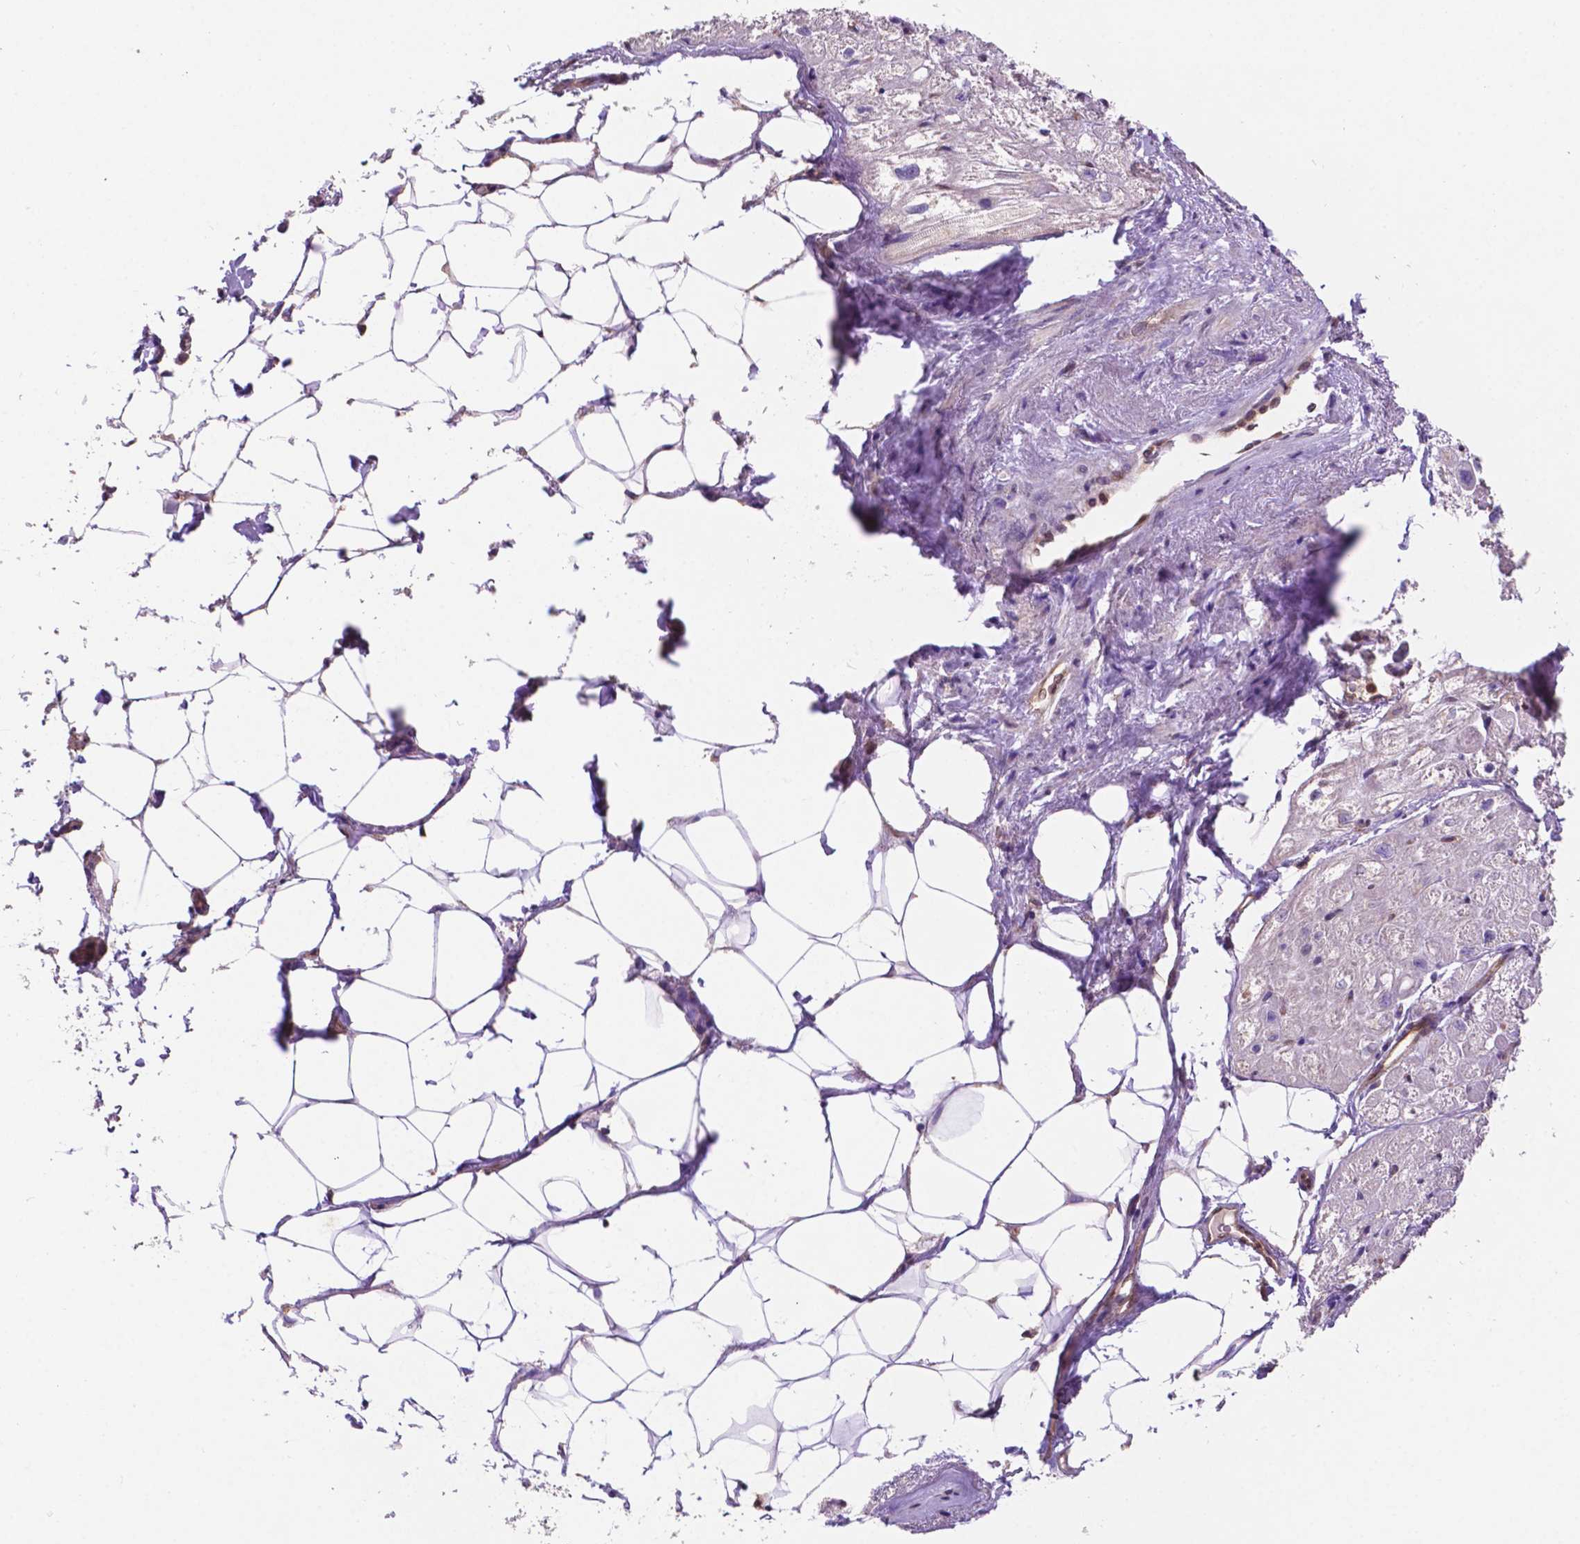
{"staining": {"intensity": "weak", "quantity": "<25%", "location": "cytoplasmic/membranous"}, "tissue": "heart muscle", "cell_type": "Cardiomyocytes", "image_type": "normal", "snomed": [{"axis": "morphology", "description": "Normal tissue, NOS"}, {"axis": "topography", "description": "Heart"}], "caption": "The image reveals no significant staining in cardiomyocytes of heart muscle.", "gene": "UBE2L6", "patient": {"sex": "female", "age": 69}}